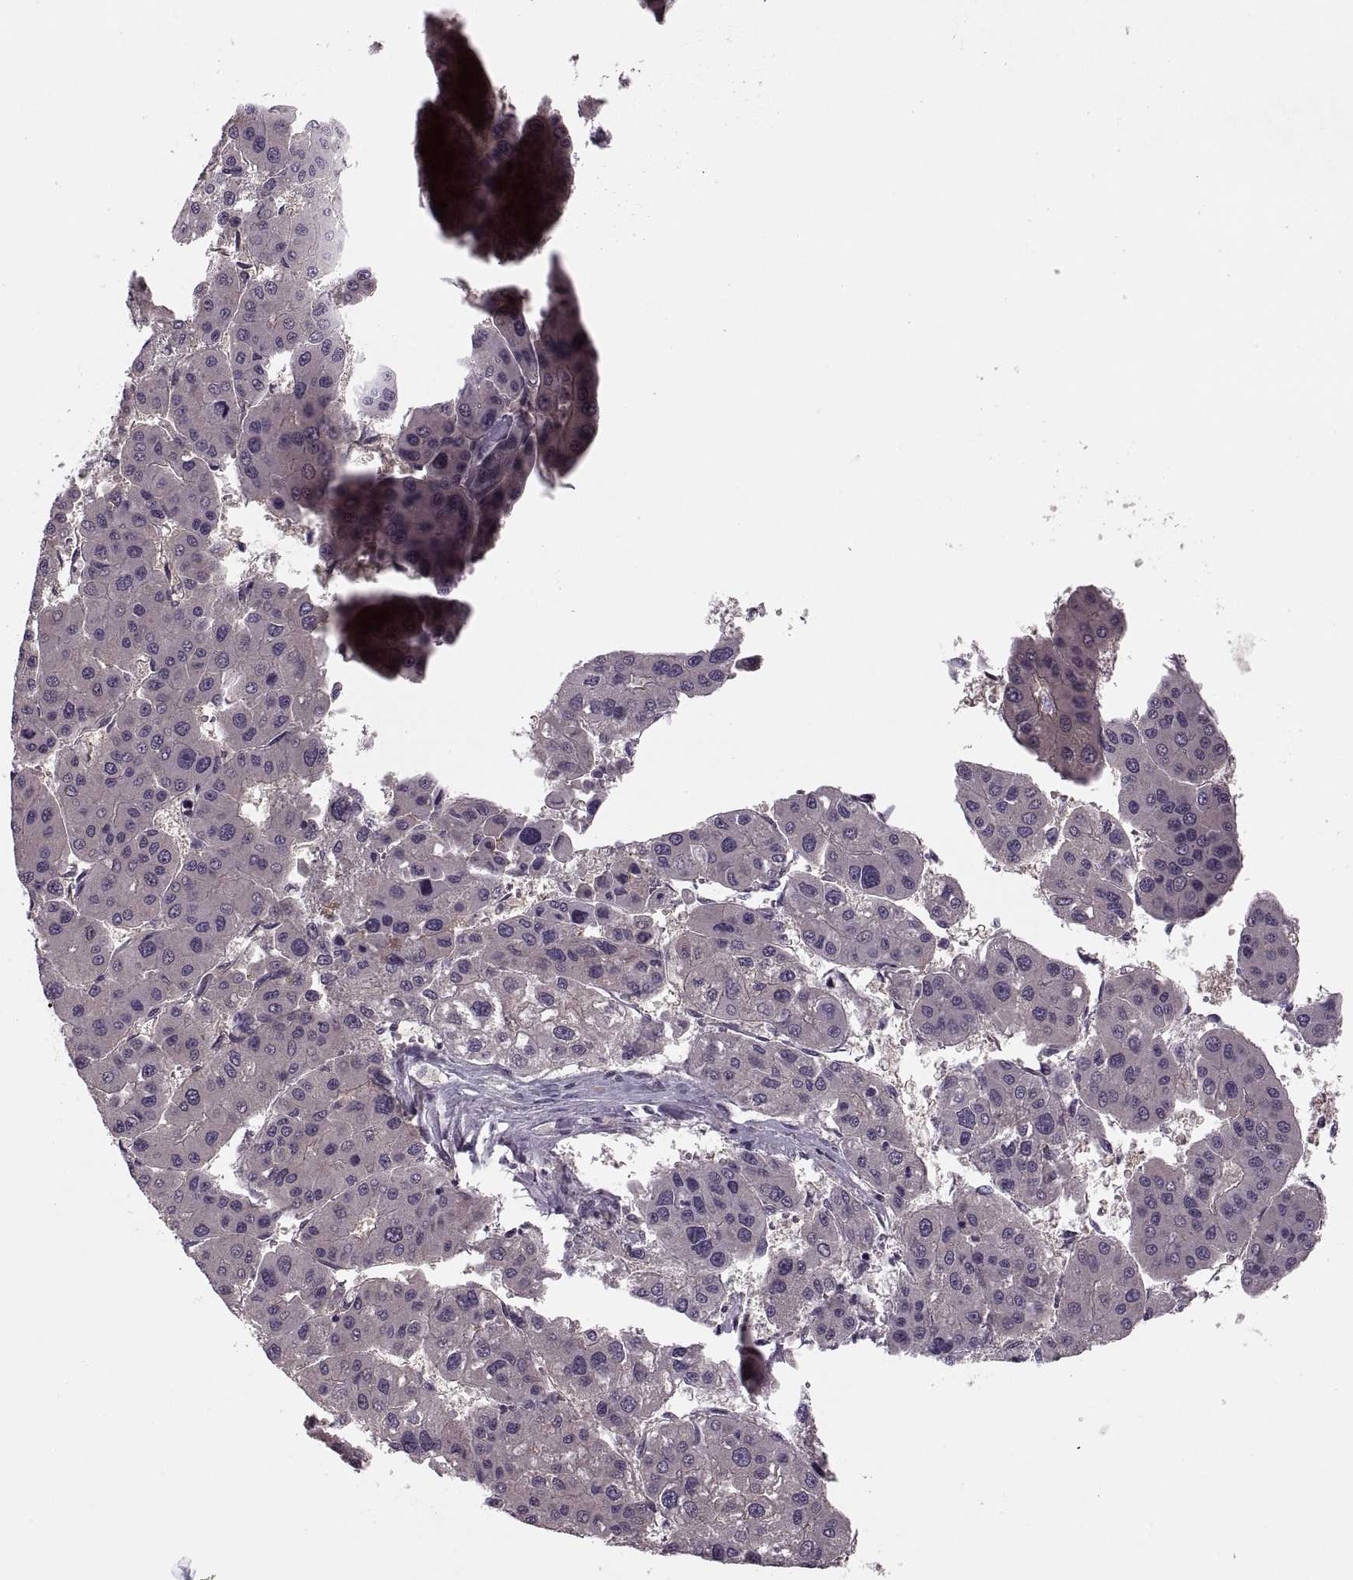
{"staining": {"intensity": "negative", "quantity": "none", "location": "none"}, "tissue": "liver cancer", "cell_type": "Tumor cells", "image_type": "cancer", "snomed": [{"axis": "morphology", "description": "Carcinoma, Hepatocellular, NOS"}, {"axis": "topography", "description": "Liver"}], "caption": "Immunohistochemistry (IHC) image of neoplastic tissue: human liver cancer stained with DAB reveals no significant protein expression in tumor cells.", "gene": "CACNA1F", "patient": {"sex": "male", "age": 73}}